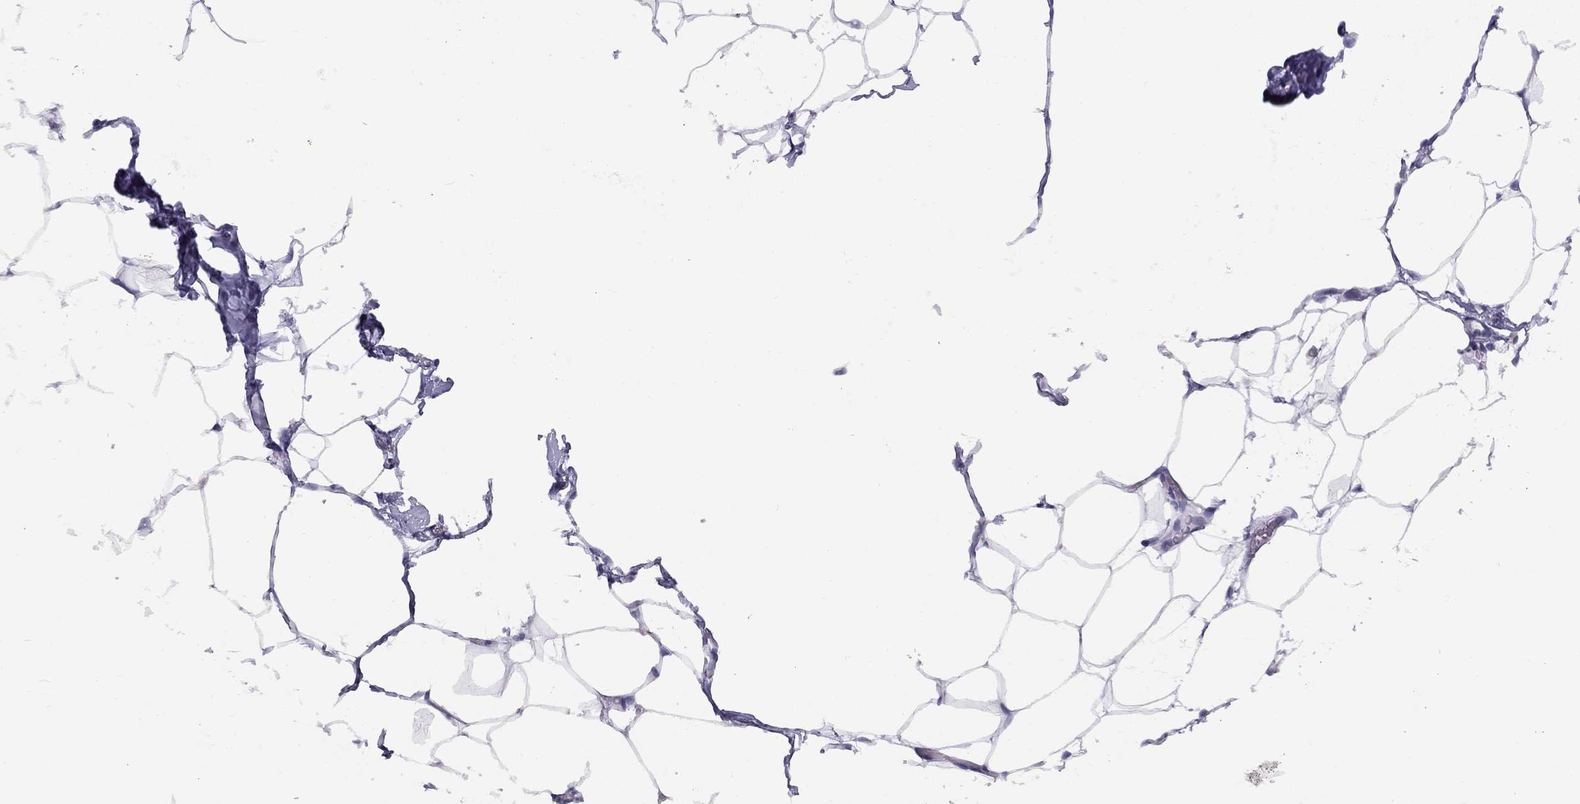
{"staining": {"intensity": "negative", "quantity": "none", "location": "none"}, "tissue": "adipose tissue", "cell_type": "Adipocytes", "image_type": "normal", "snomed": [{"axis": "morphology", "description": "Normal tissue, NOS"}, {"axis": "topography", "description": "Adipose tissue"}], "caption": "High magnification brightfield microscopy of benign adipose tissue stained with DAB (3,3'-diaminobenzidine) (brown) and counterstained with hematoxylin (blue): adipocytes show no significant staining. (Immunohistochemistry, brightfield microscopy, high magnification).", "gene": "FSCN3", "patient": {"sex": "male", "age": 57}}